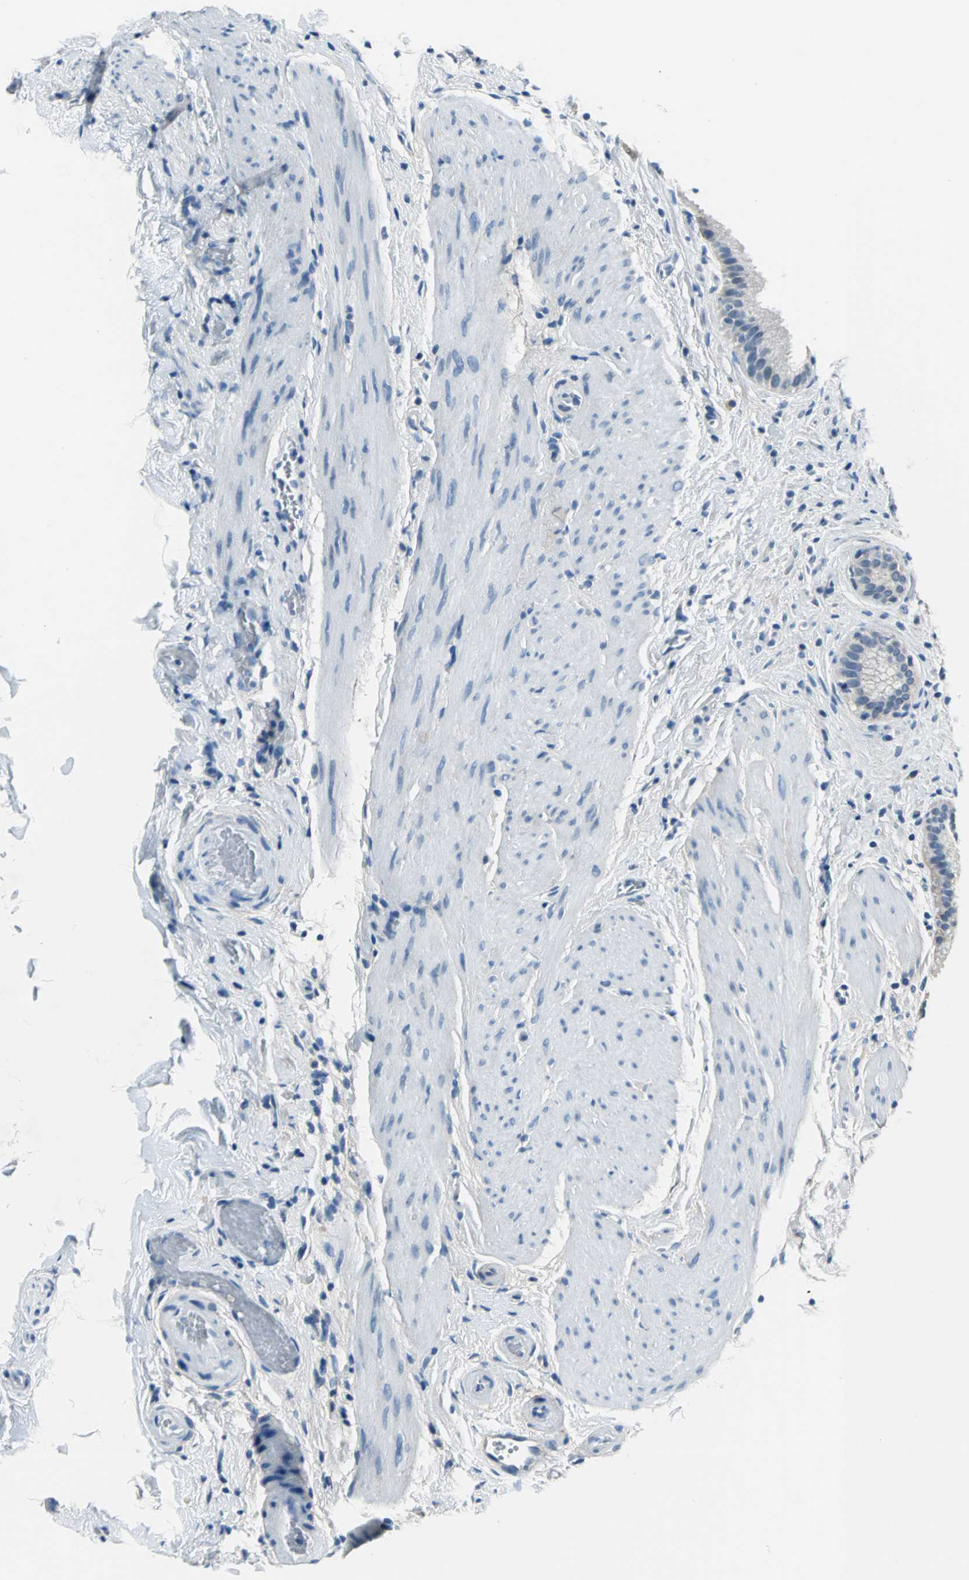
{"staining": {"intensity": "weak", "quantity": "25%-75%", "location": "cytoplasmic/membranous"}, "tissue": "gallbladder", "cell_type": "Glandular cells", "image_type": "normal", "snomed": [{"axis": "morphology", "description": "Normal tissue, NOS"}, {"axis": "topography", "description": "Gallbladder"}], "caption": "Protein expression analysis of normal gallbladder displays weak cytoplasmic/membranous expression in approximately 25%-75% of glandular cells. The staining was performed using DAB to visualize the protein expression in brown, while the nuclei were stained in blue with hematoxylin (Magnification: 20x).", "gene": "ZNF415", "patient": {"sex": "female", "age": 63}}